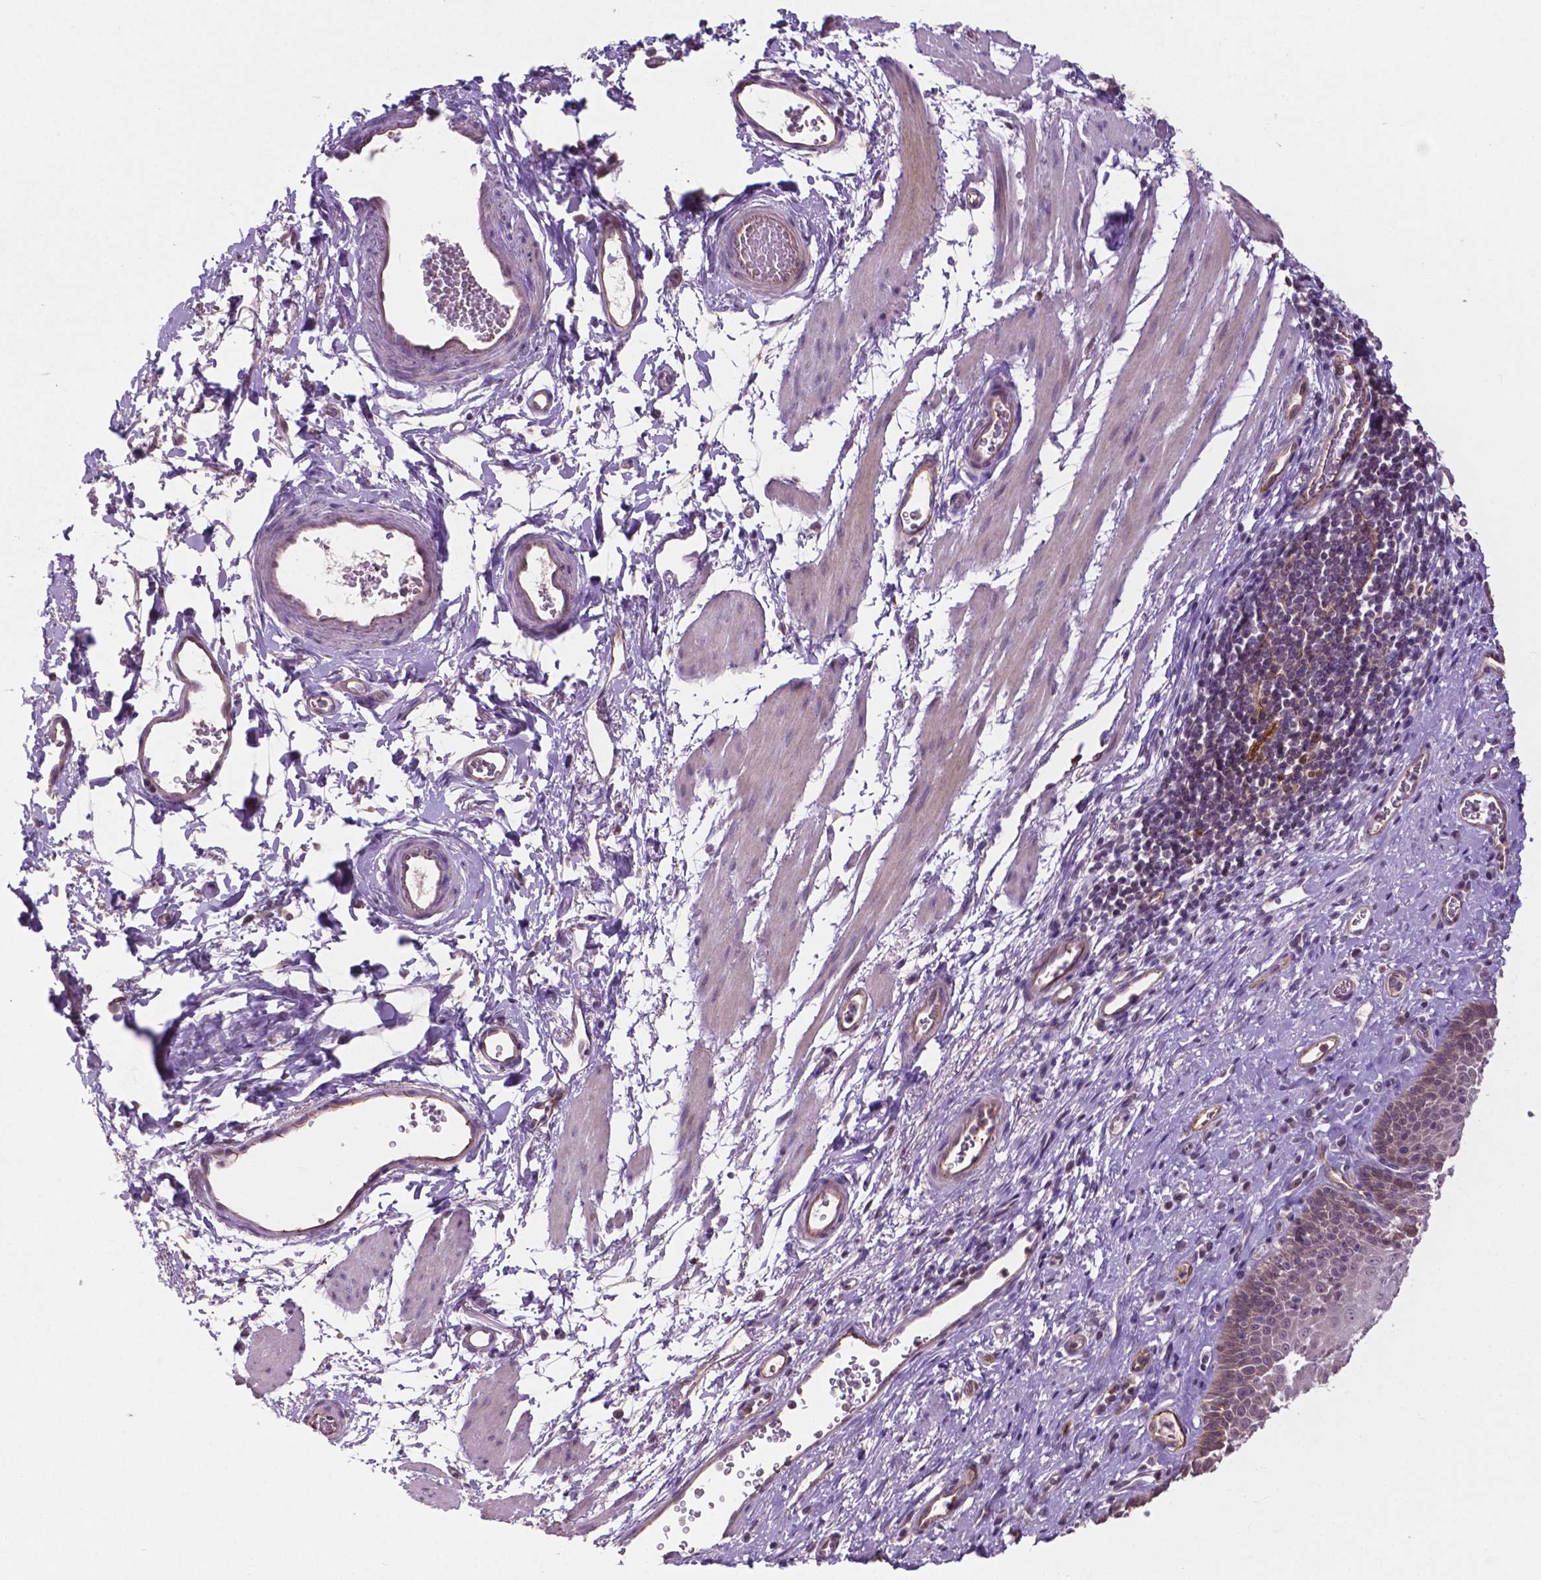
{"staining": {"intensity": "negative", "quantity": "none", "location": "none"}, "tissue": "esophagus", "cell_type": "Squamous epithelial cells", "image_type": "normal", "snomed": [{"axis": "morphology", "description": "Normal tissue, NOS"}, {"axis": "topography", "description": "Esophagus"}], "caption": "Immunohistochemical staining of unremarkable esophagus reveals no significant positivity in squamous epithelial cells. The staining is performed using DAB (3,3'-diaminobenzidine) brown chromogen with nuclei counter-stained in using hematoxylin.", "gene": "ARL5C", "patient": {"sex": "female", "age": 68}}